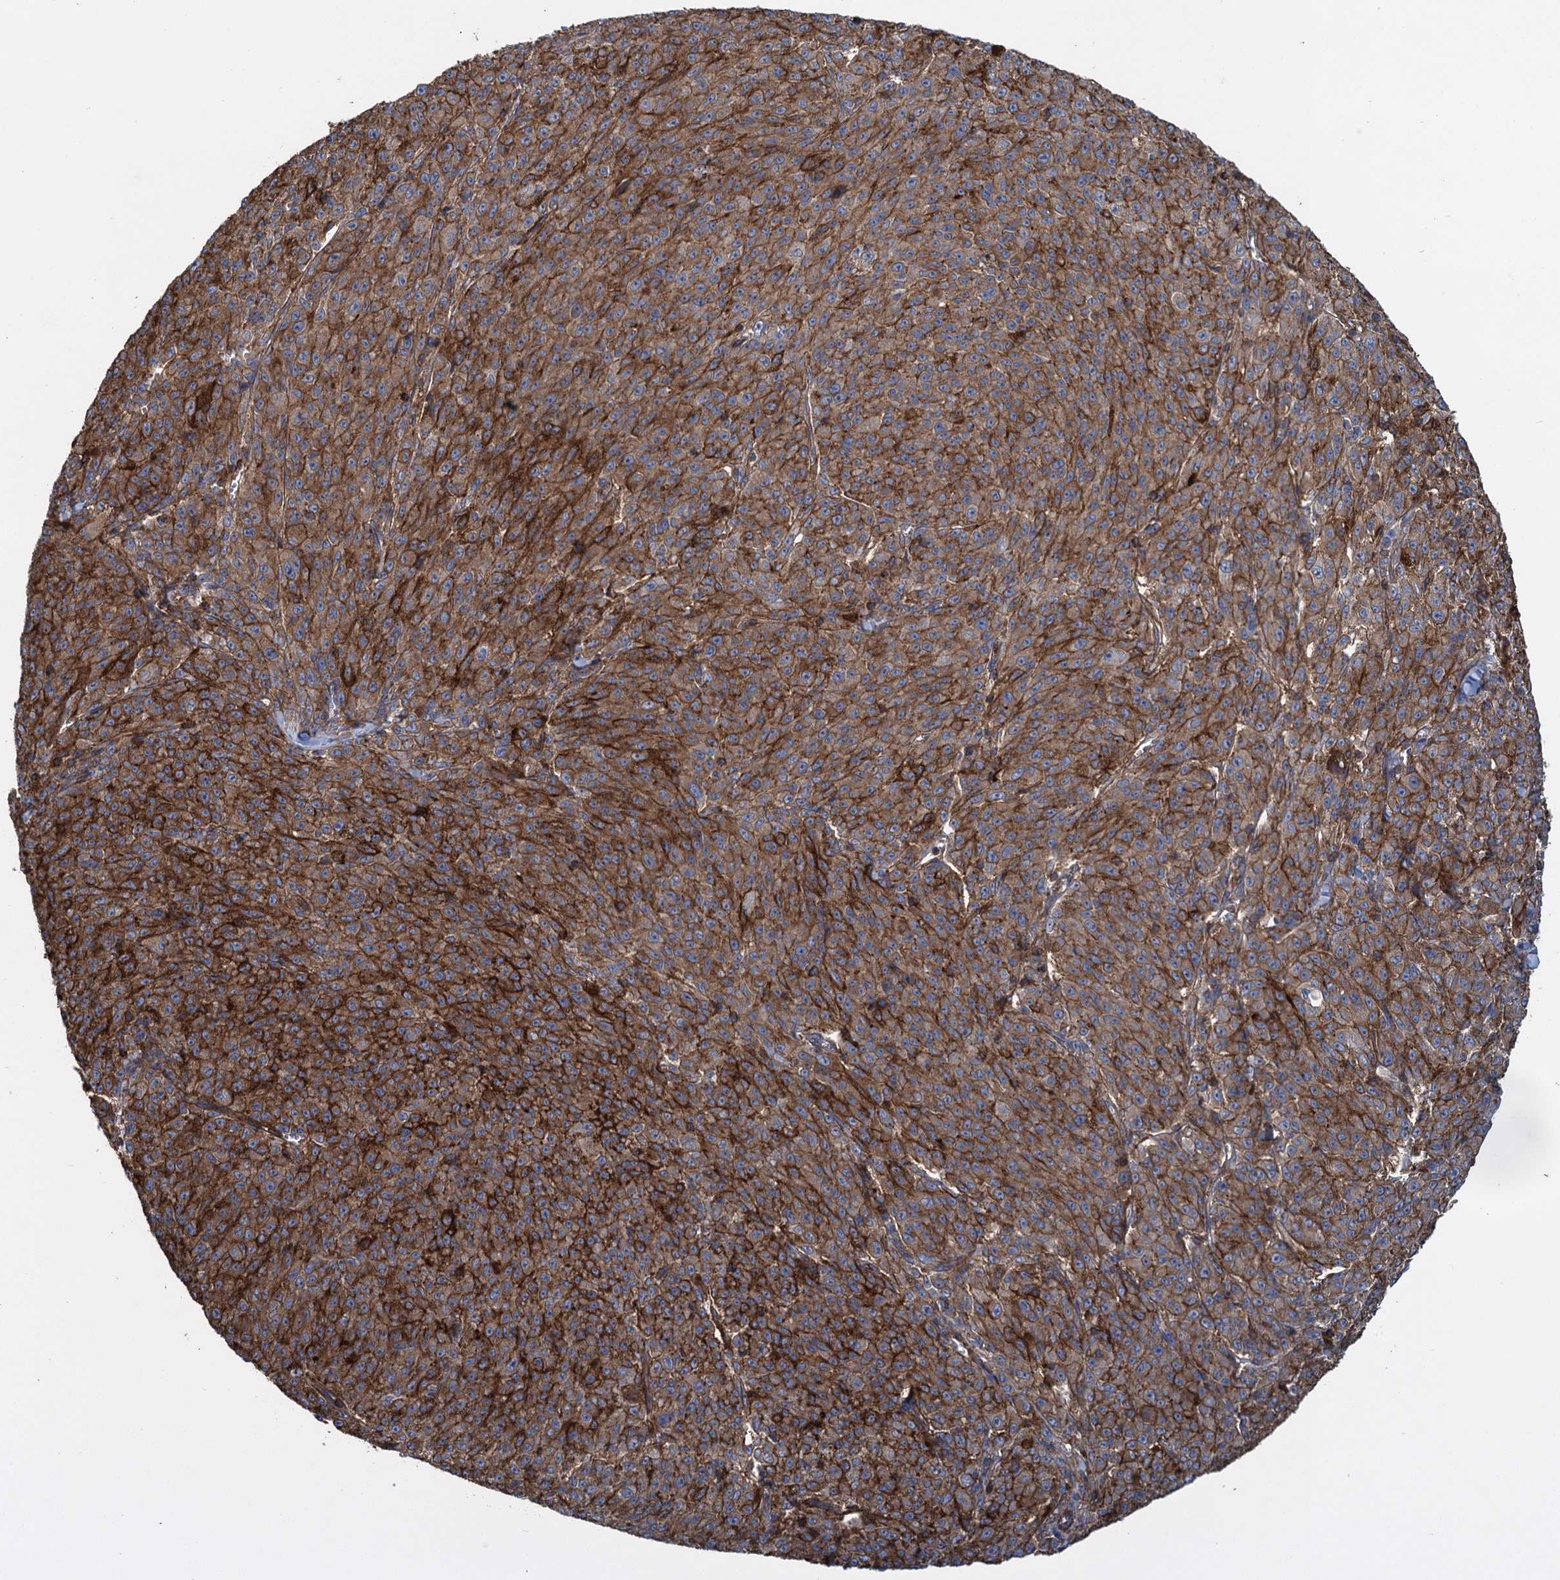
{"staining": {"intensity": "strong", "quantity": ">75%", "location": "cytoplasmic/membranous"}, "tissue": "melanoma", "cell_type": "Tumor cells", "image_type": "cancer", "snomed": [{"axis": "morphology", "description": "Malignant melanoma, NOS"}, {"axis": "topography", "description": "Skin"}], "caption": "This image exhibits immunohistochemistry (IHC) staining of malignant melanoma, with high strong cytoplasmic/membranous staining in approximately >75% of tumor cells.", "gene": "PROSER2", "patient": {"sex": "female", "age": 52}}